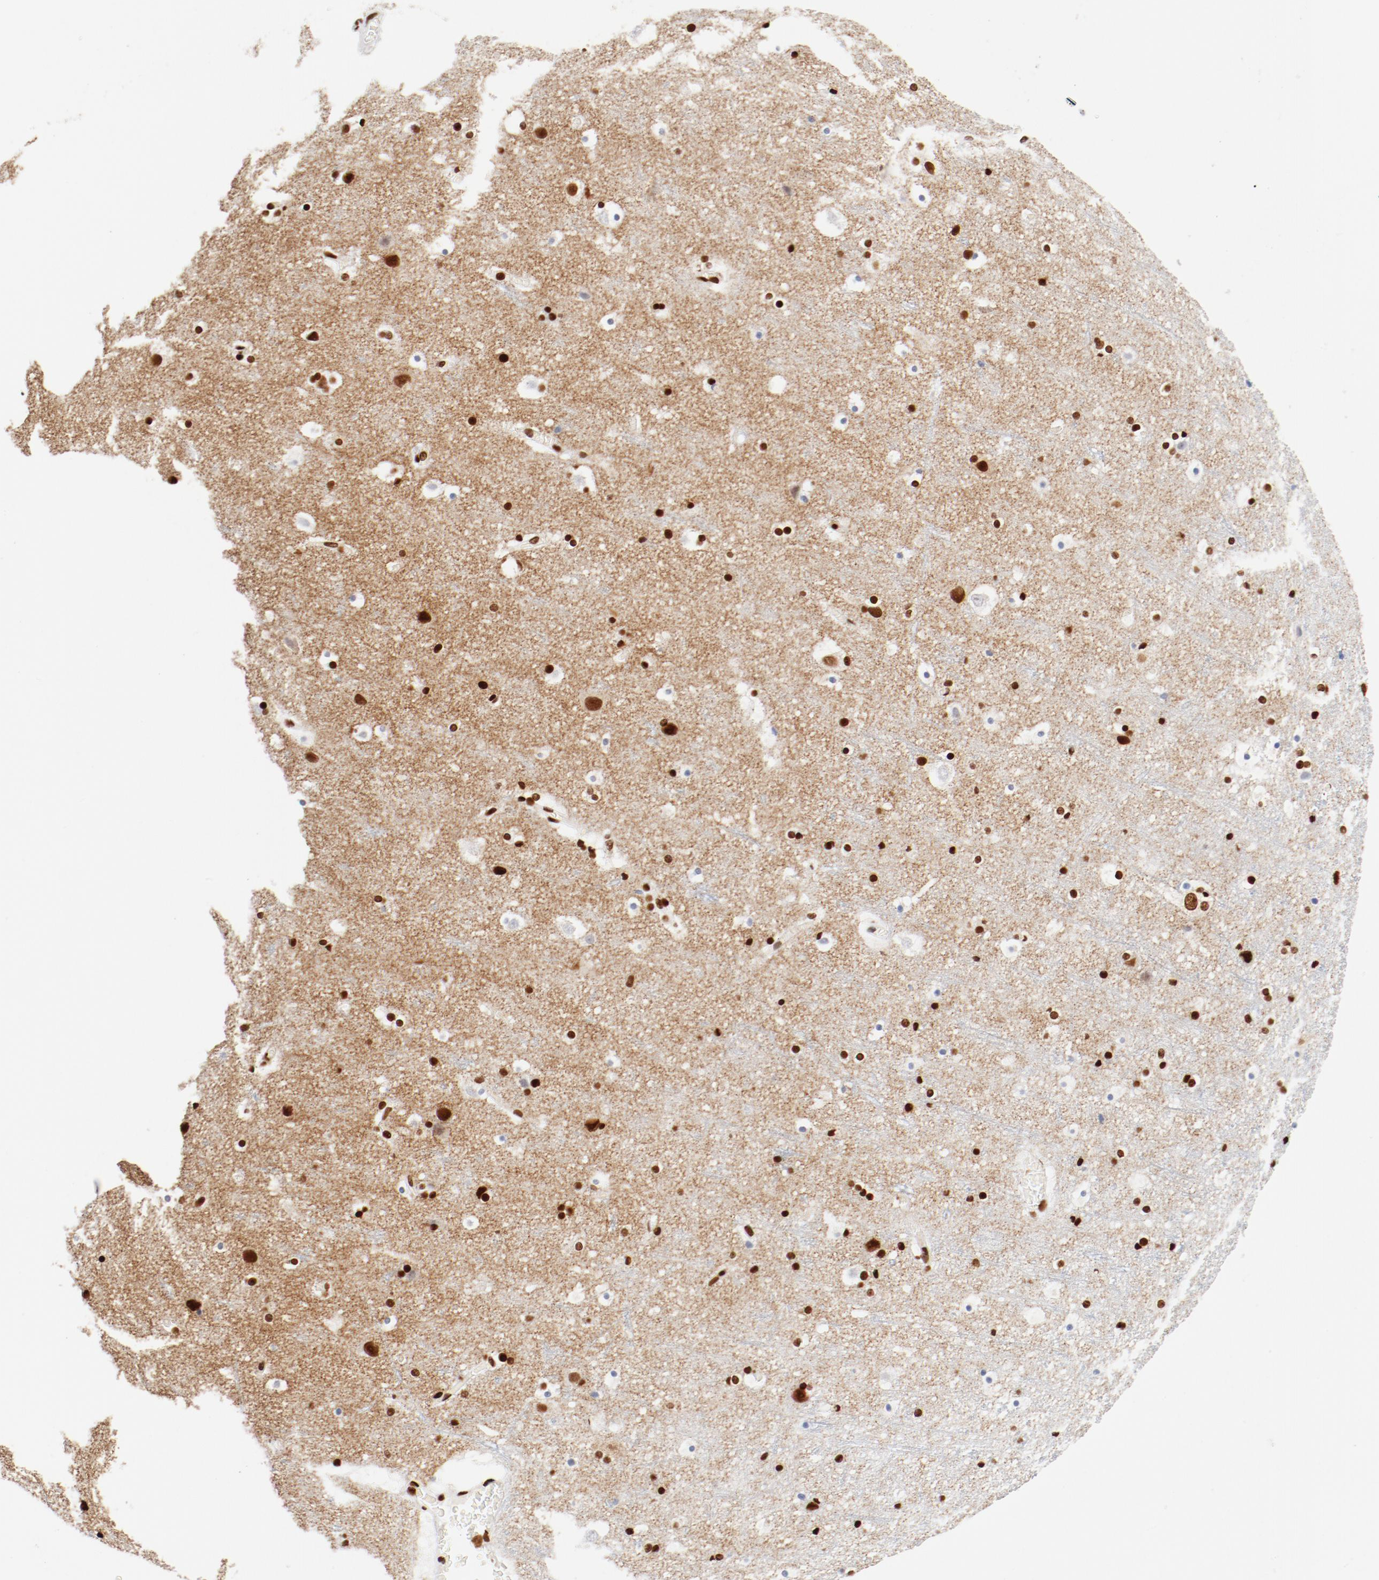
{"staining": {"intensity": "strong", "quantity": ">75%", "location": "nuclear"}, "tissue": "cerebral cortex", "cell_type": "Endothelial cells", "image_type": "normal", "snomed": [{"axis": "morphology", "description": "Normal tissue, NOS"}, {"axis": "topography", "description": "Cerebral cortex"}], "caption": "A brown stain highlights strong nuclear positivity of a protein in endothelial cells of benign cerebral cortex. (Brightfield microscopy of DAB IHC at high magnification).", "gene": "CTBP1", "patient": {"sex": "male", "age": 45}}